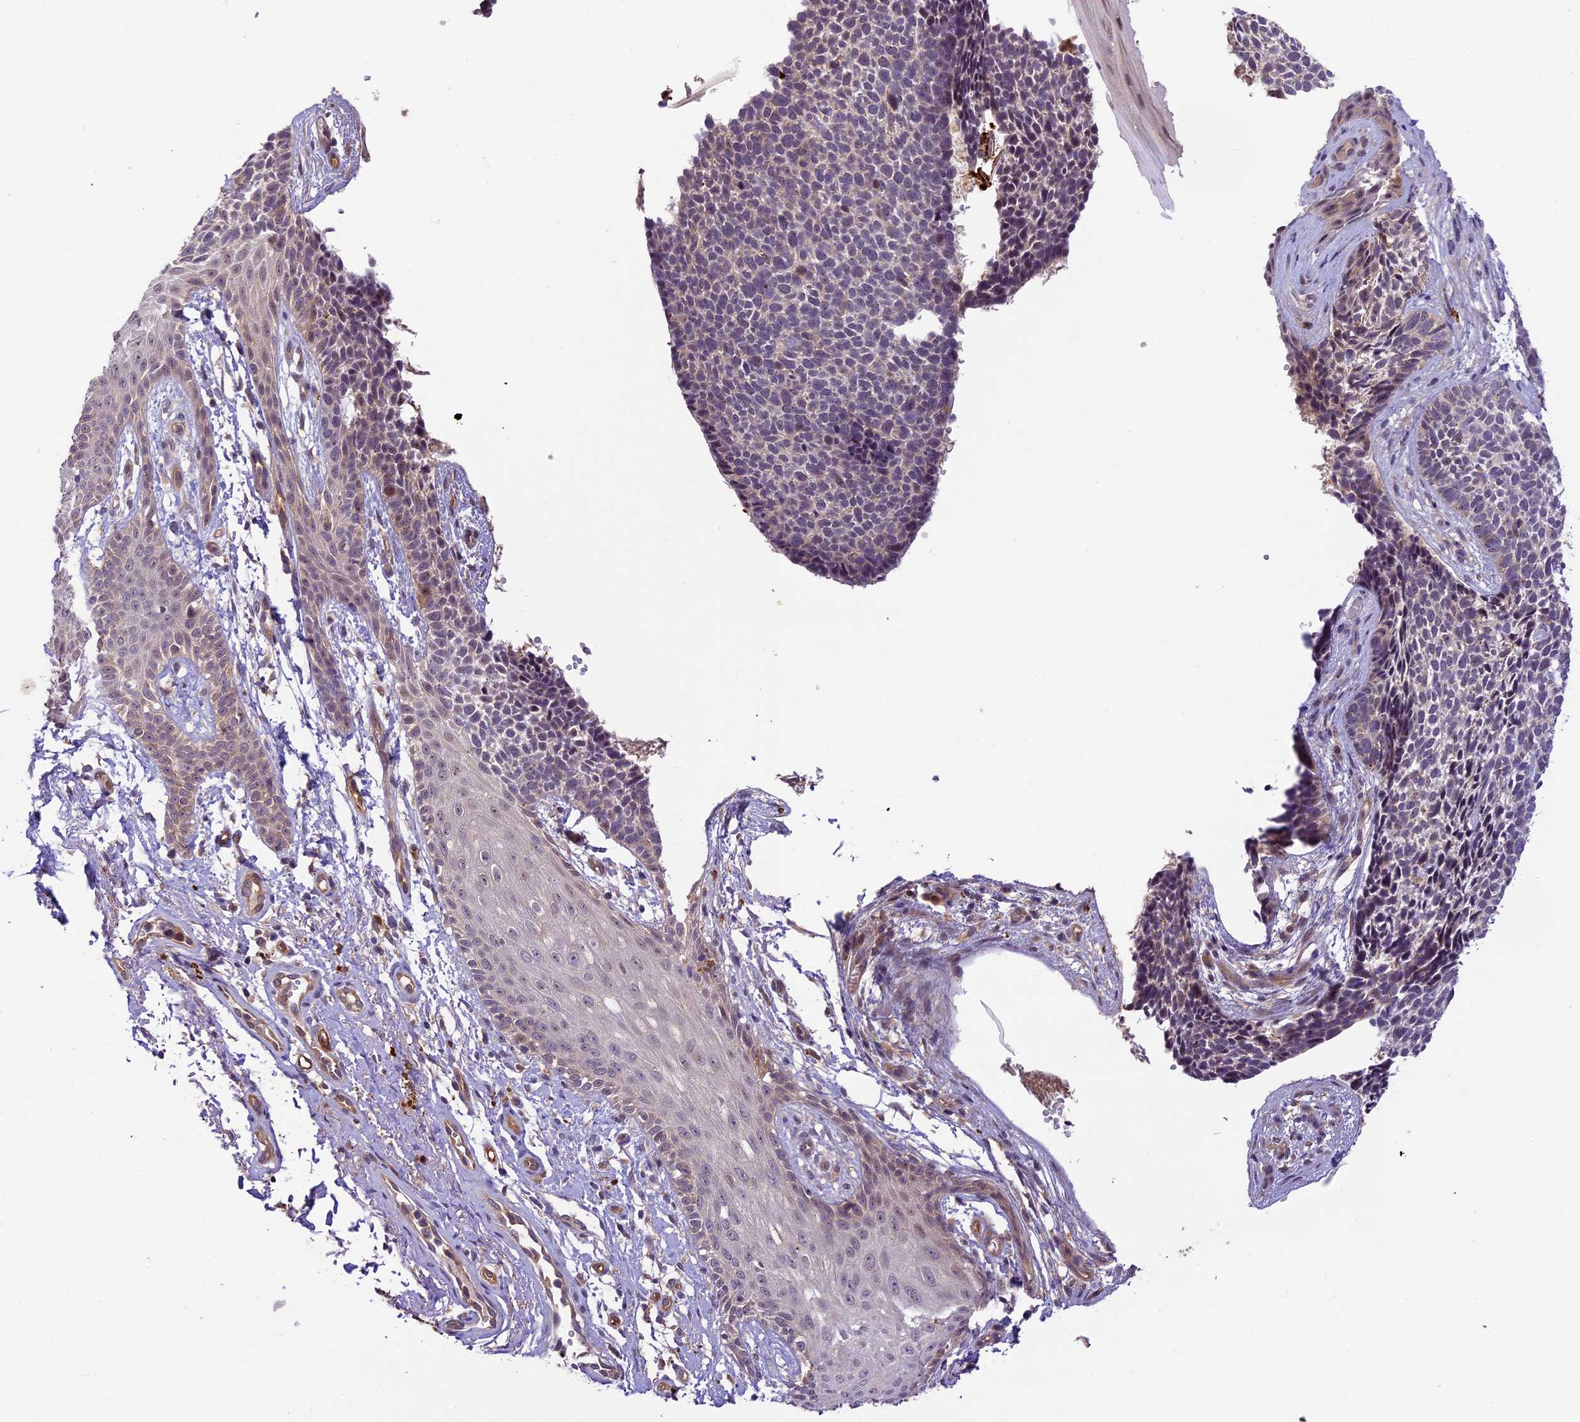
{"staining": {"intensity": "negative", "quantity": "none", "location": "none"}, "tissue": "skin cancer", "cell_type": "Tumor cells", "image_type": "cancer", "snomed": [{"axis": "morphology", "description": "Basal cell carcinoma"}, {"axis": "topography", "description": "Skin"}], "caption": "There is no significant staining in tumor cells of skin basal cell carcinoma.", "gene": "NEK8", "patient": {"sex": "female", "age": 84}}